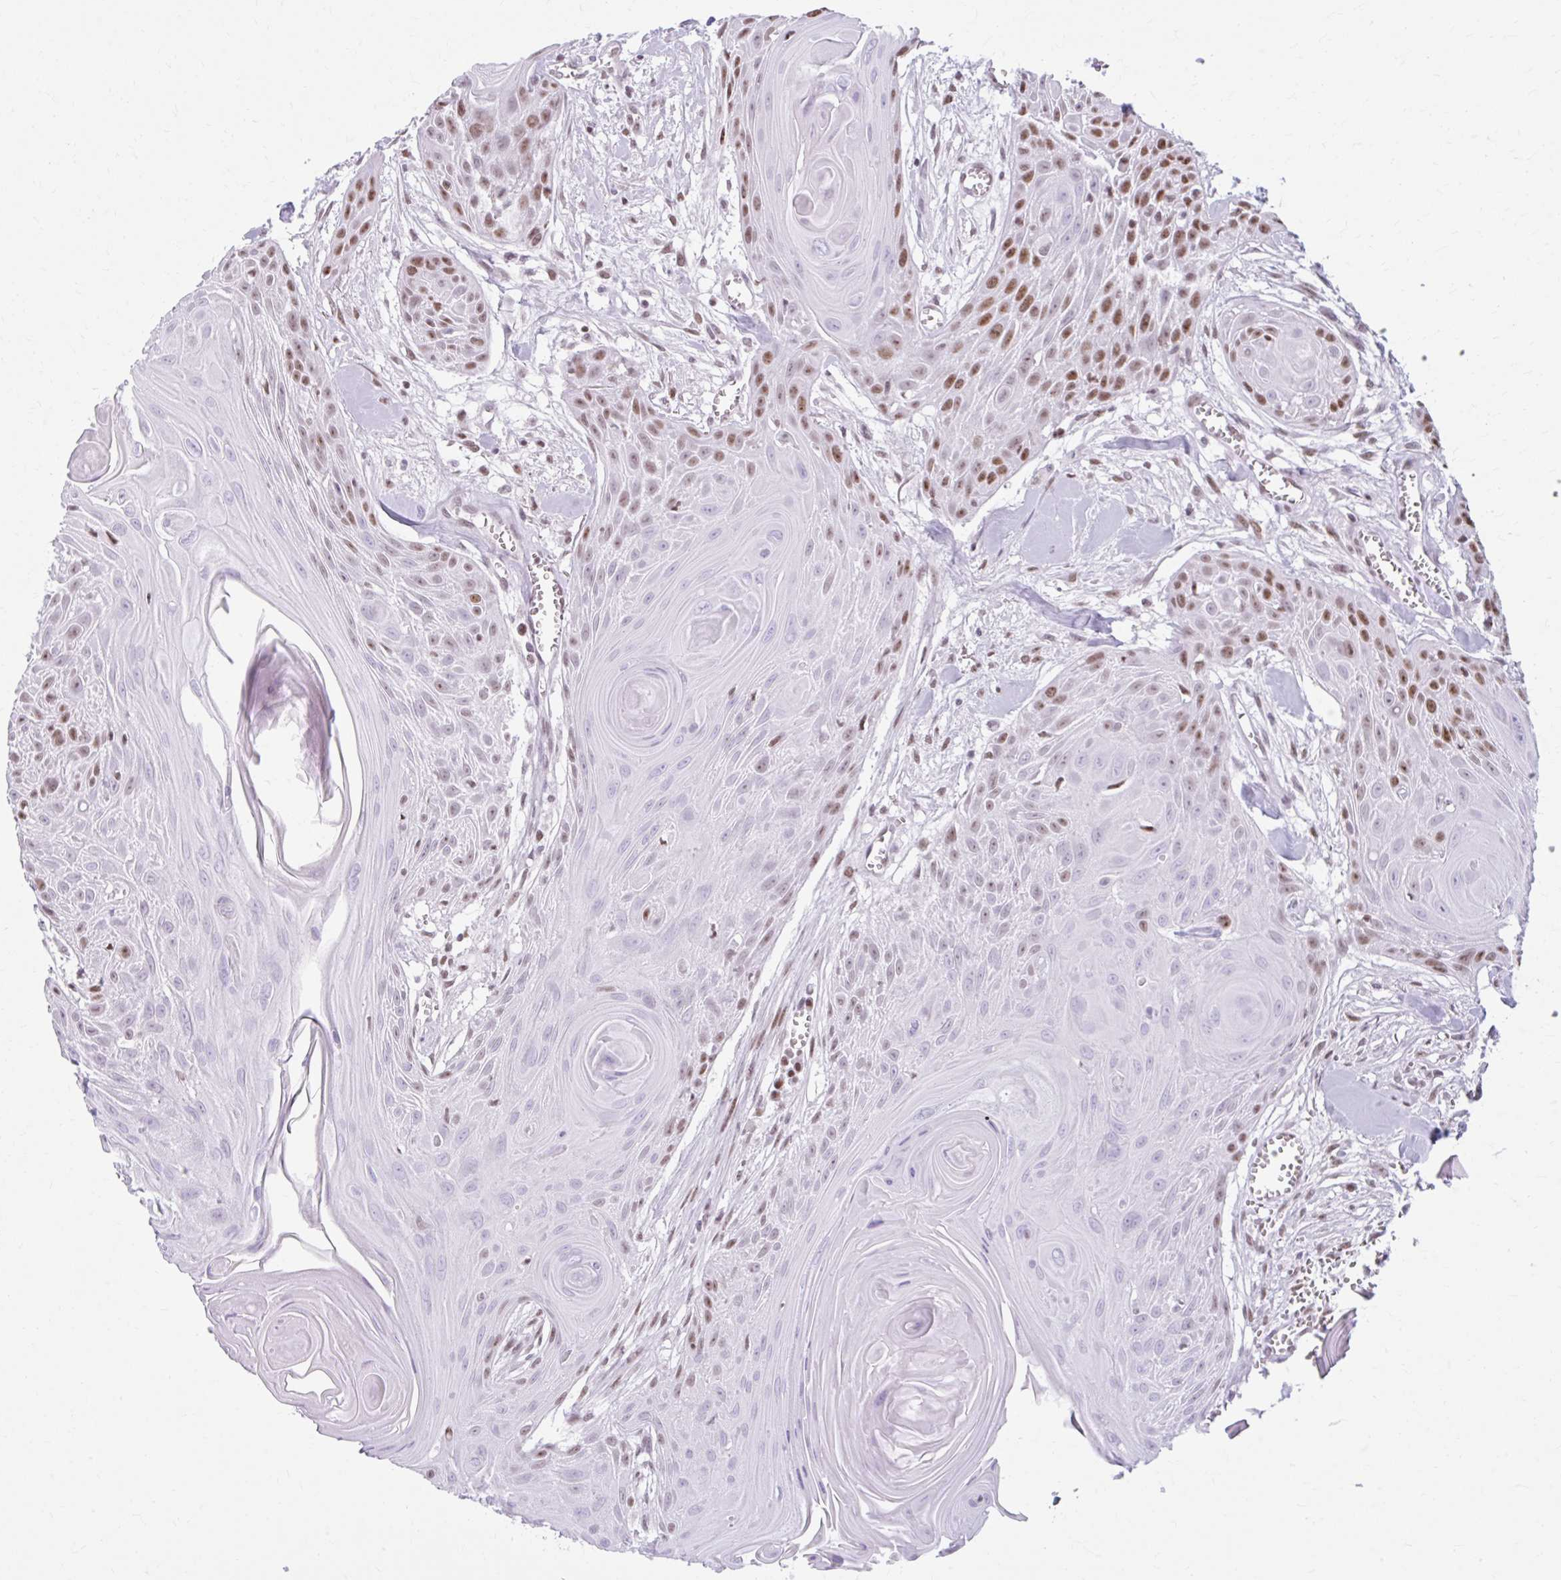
{"staining": {"intensity": "moderate", "quantity": "25%-75%", "location": "nuclear"}, "tissue": "head and neck cancer", "cell_type": "Tumor cells", "image_type": "cancer", "snomed": [{"axis": "morphology", "description": "Squamous cell carcinoma, NOS"}, {"axis": "topography", "description": "Lymph node"}, {"axis": "topography", "description": "Salivary gland"}, {"axis": "topography", "description": "Head-Neck"}], "caption": "Protein staining of head and neck cancer tissue exhibits moderate nuclear staining in about 25%-75% of tumor cells. The protein is stained brown, and the nuclei are stained in blue (DAB IHC with brightfield microscopy, high magnification).", "gene": "PABIR1", "patient": {"sex": "female", "age": 74}}